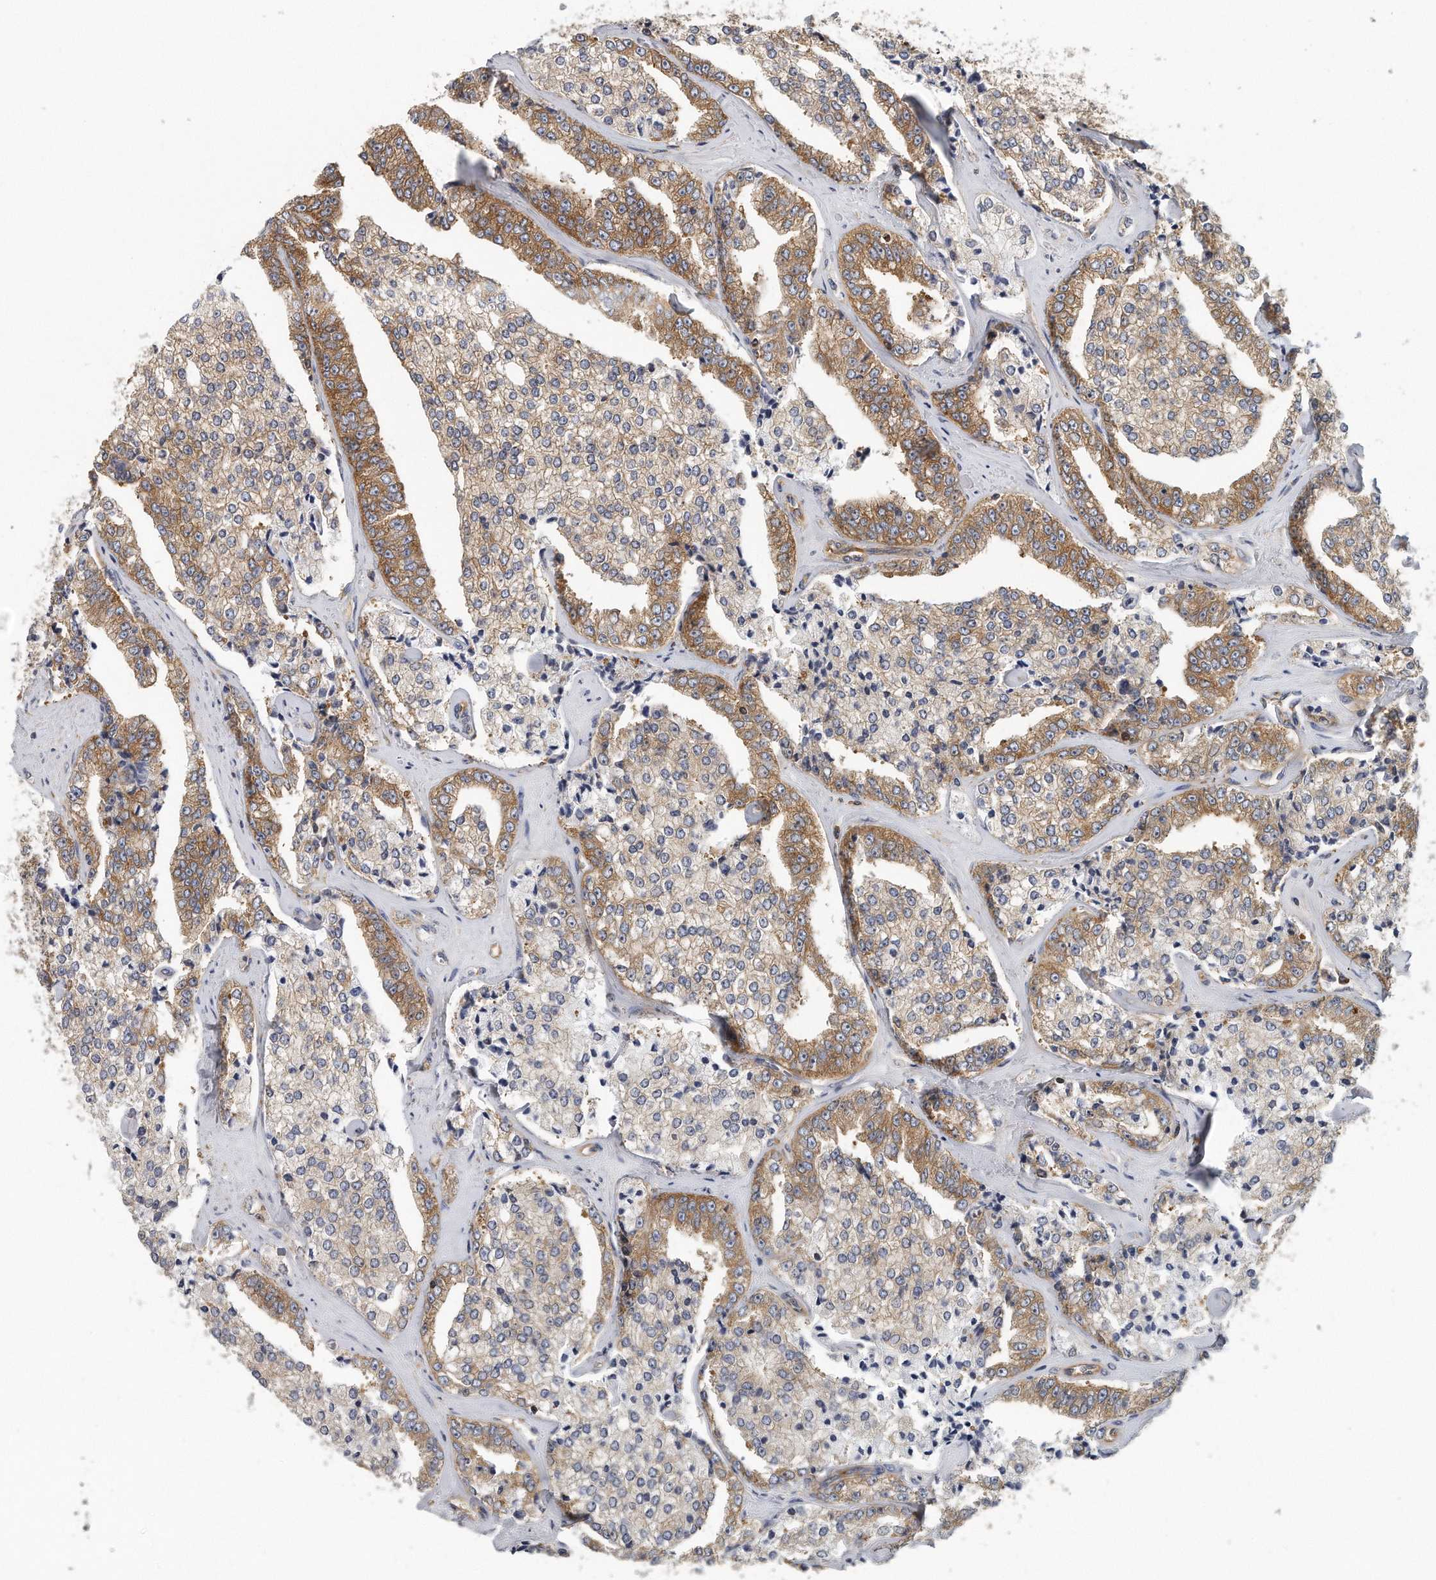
{"staining": {"intensity": "strong", "quantity": "25%-75%", "location": "cytoplasmic/membranous"}, "tissue": "prostate cancer", "cell_type": "Tumor cells", "image_type": "cancer", "snomed": [{"axis": "morphology", "description": "Adenocarcinoma, High grade"}, {"axis": "topography", "description": "Prostate"}], "caption": "Immunohistochemistry (IHC) image of neoplastic tissue: prostate cancer (high-grade adenocarcinoma) stained using immunohistochemistry exhibits high levels of strong protein expression localized specifically in the cytoplasmic/membranous of tumor cells, appearing as a cytoplasmic/membranous brown color.", "gene": "EIF3I", "patient": {"sex": "male", "age": 71}}